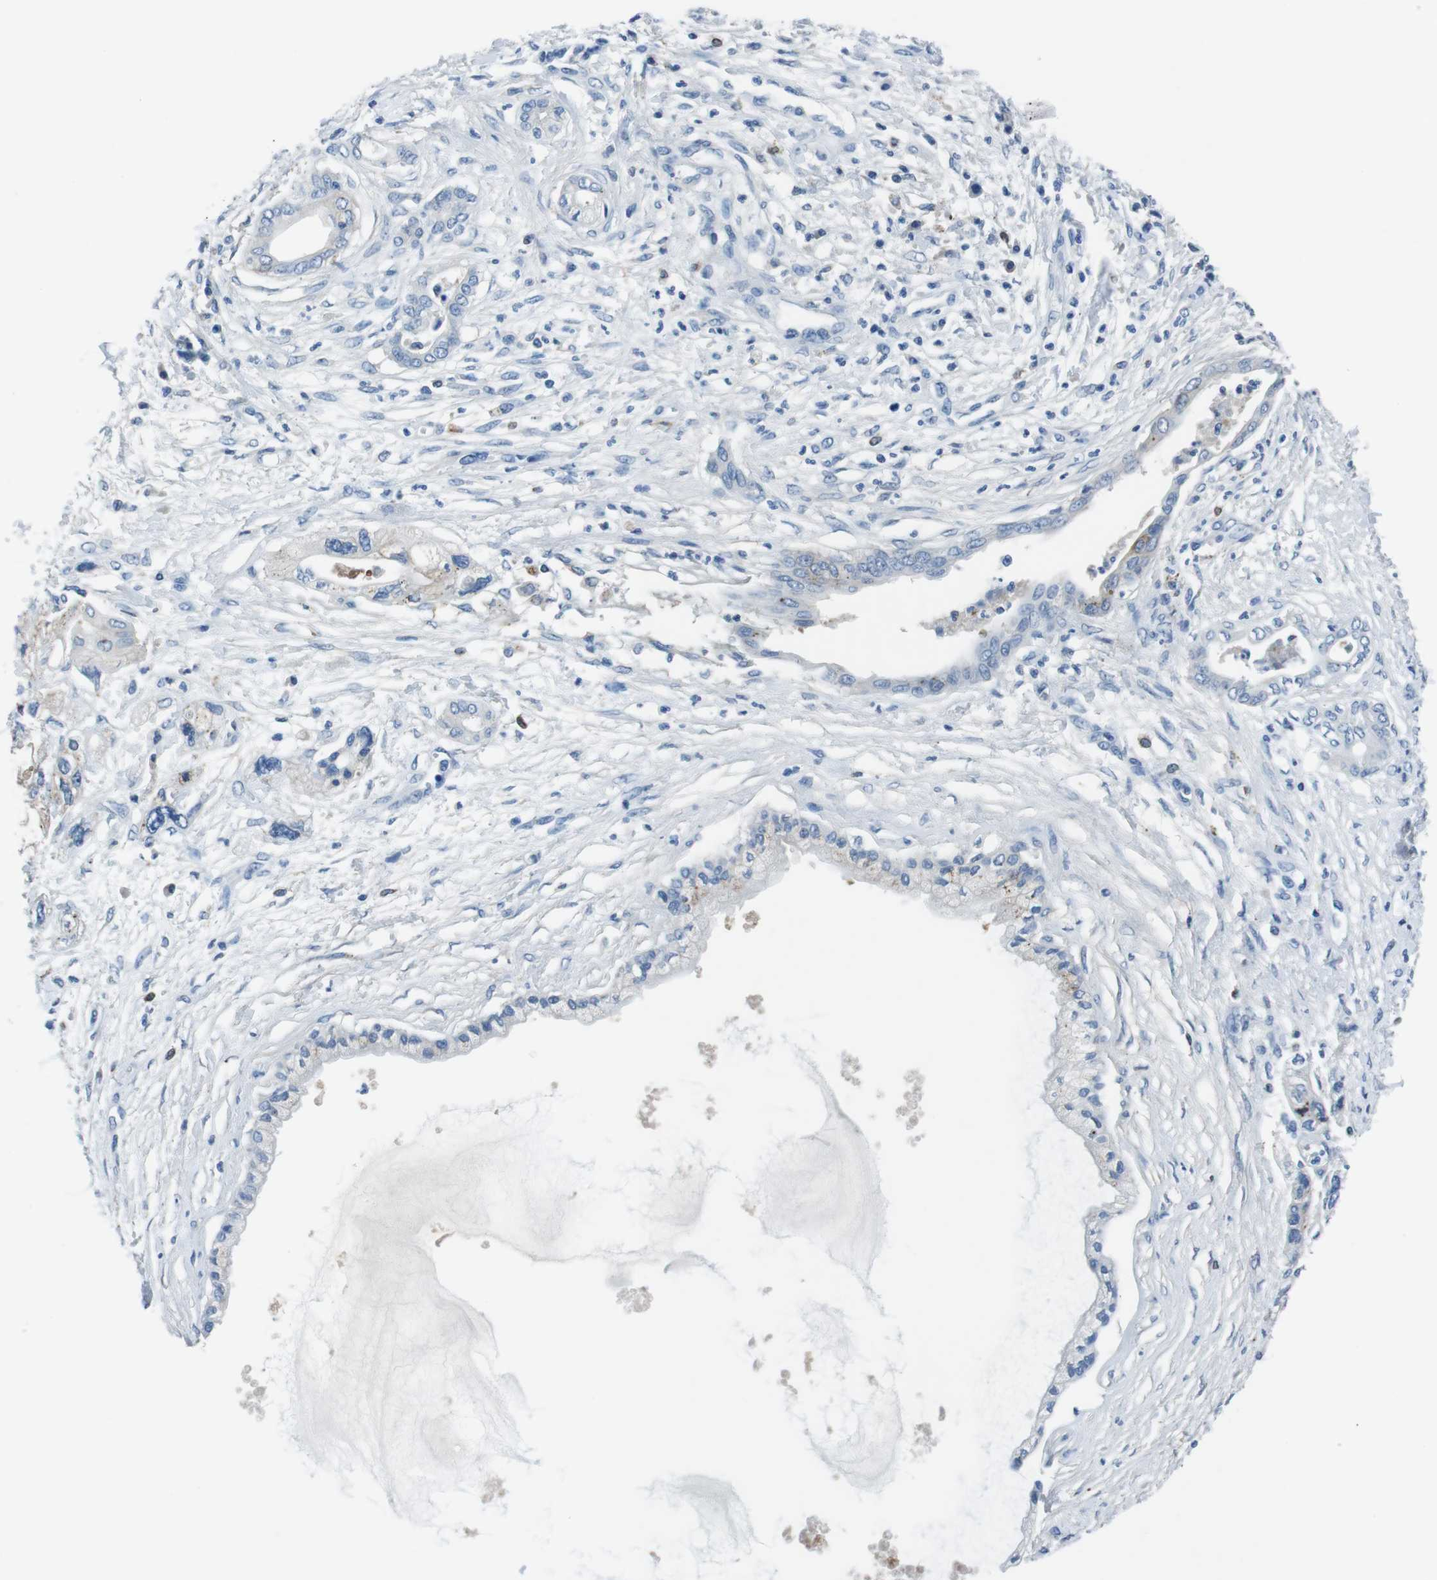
{"staining": {"intensity": "negative", "quantity": "none", "location": "none"}, "tissue": "pancreatic cancer", "cell_type": "Tumor cells", "image_type": "cancer", "snomed": [{"axis": "morphology", "description": "Adenocarcinoma, NOS"}, {"axis": "topography", "description": "Pancreas"}], "caption": "A micrograph of human pancreatic cancer (adenocarcinoma) is negative for staining in tumor cells.", "gene": "TULP3", "patient": {"sex": "male", "age": 56}}